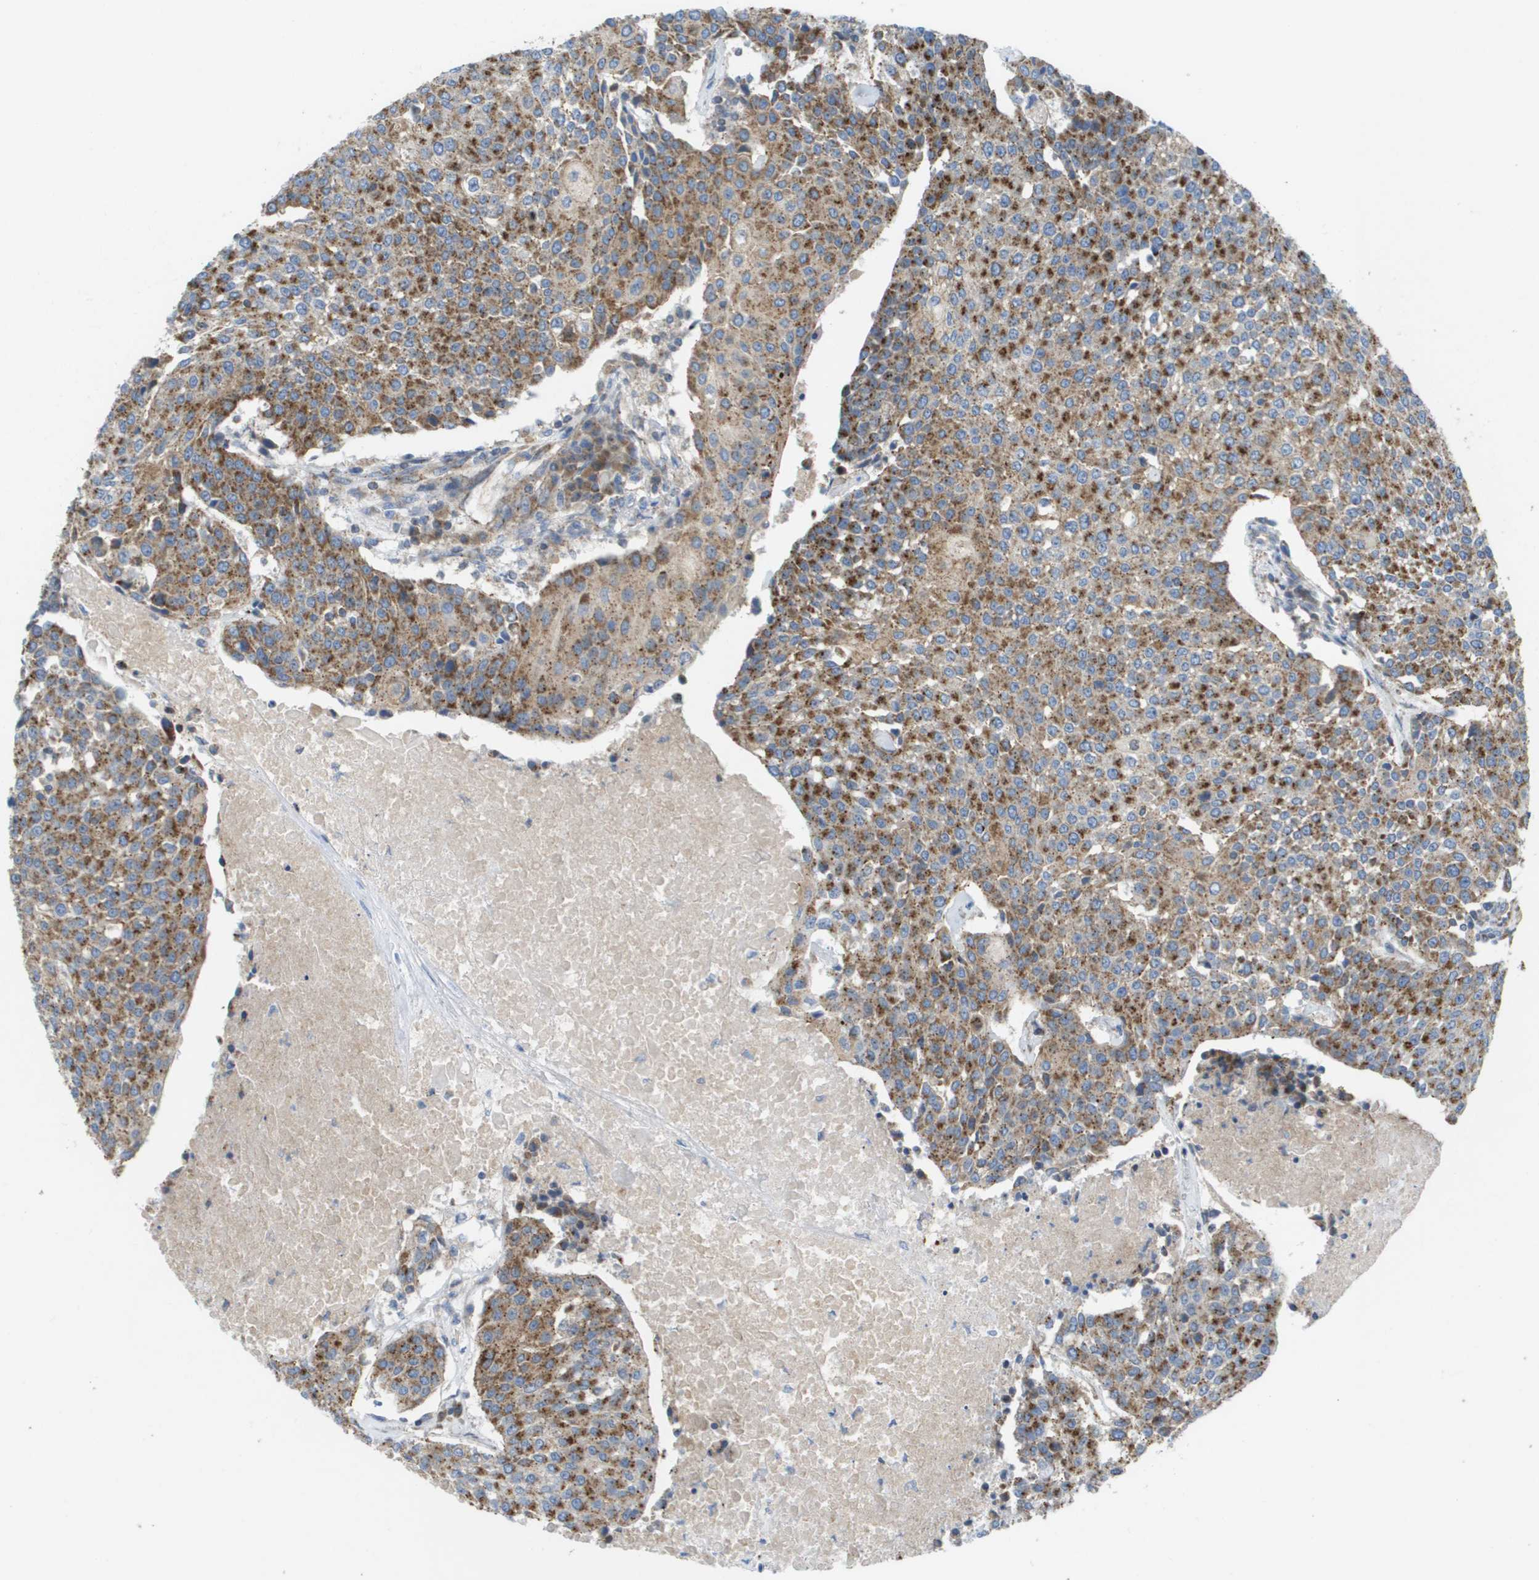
{"staining": {"intensity": "strong", "quantity": ">75%", "location": "cytoplasmic/membranous"}, "tissue": "urothelial cancer", "cell_type": "Tumor cells", "image_type": "cancer", "snomed": [{"axis": "morphology", "description": "Urothelial carcinoma, High grade"}, {"axis": "topography", "description": "Urinary bladder"}], "caption": "Human high-grade urothelial carcinoma stained for a protein (brown) exhibits strong cytoplasmic/membranous positive staining in about >75% of tumor cells.", "gene": "FIS1", "patient": {"sex": "female", "age": 85}}